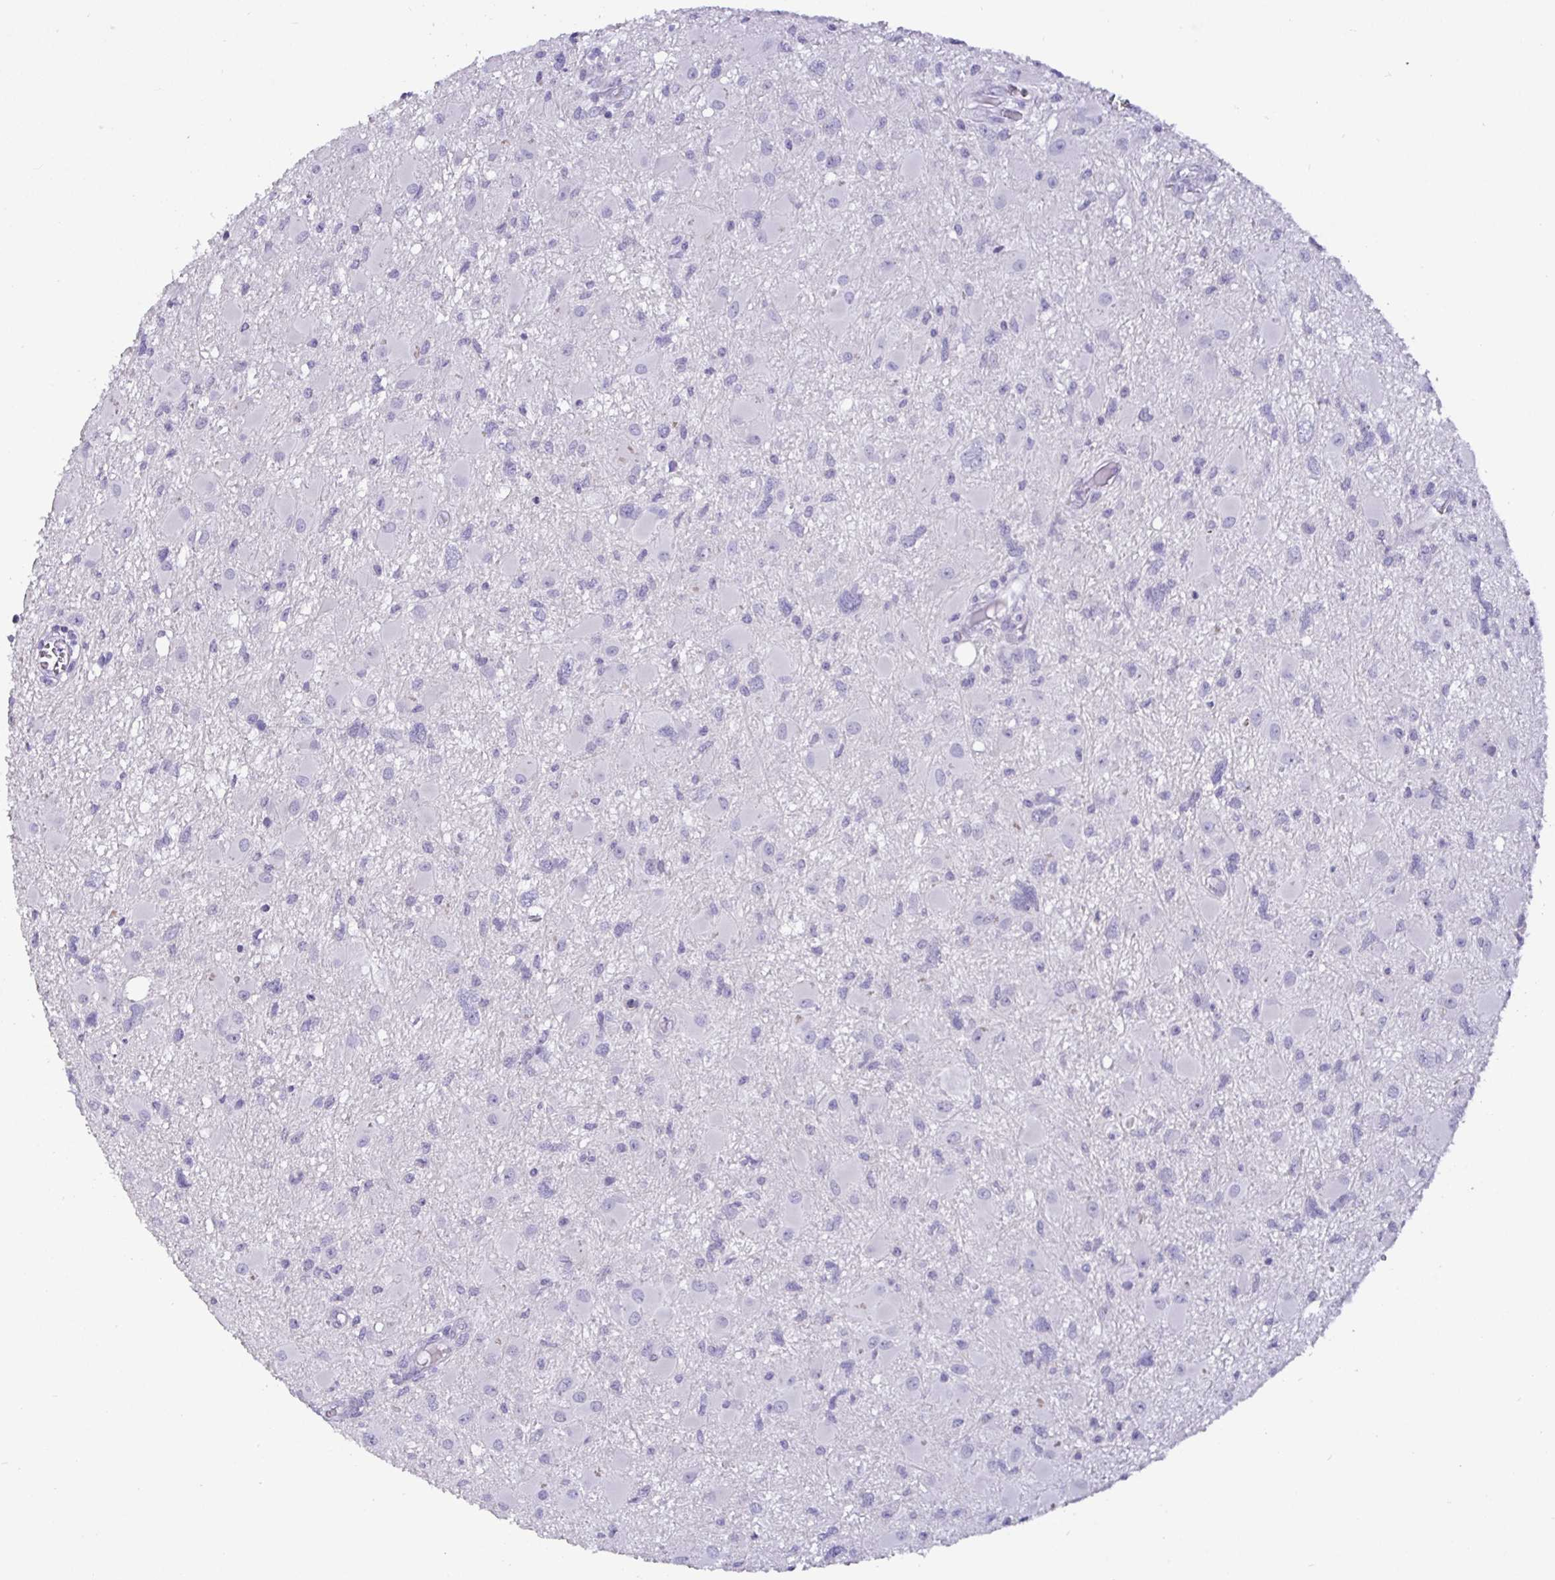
{"staining": {"intensity": "negative", "quantity": "none", "location": "none"}, "tissue": "glioma", "cell_type": "Tumor cells", "image_type": "cancer", "snomed": [{"axis": "morphology", "description": "Glioma, malignant, High grade"}, {"axis": "topography", "description": "Brain"}], "caption": "Glioma was stained to show a protein in brown. There is no significant expression in tumor cells.", "gene": "NUP188", "patient": {"sex": "male", "age": 54}}